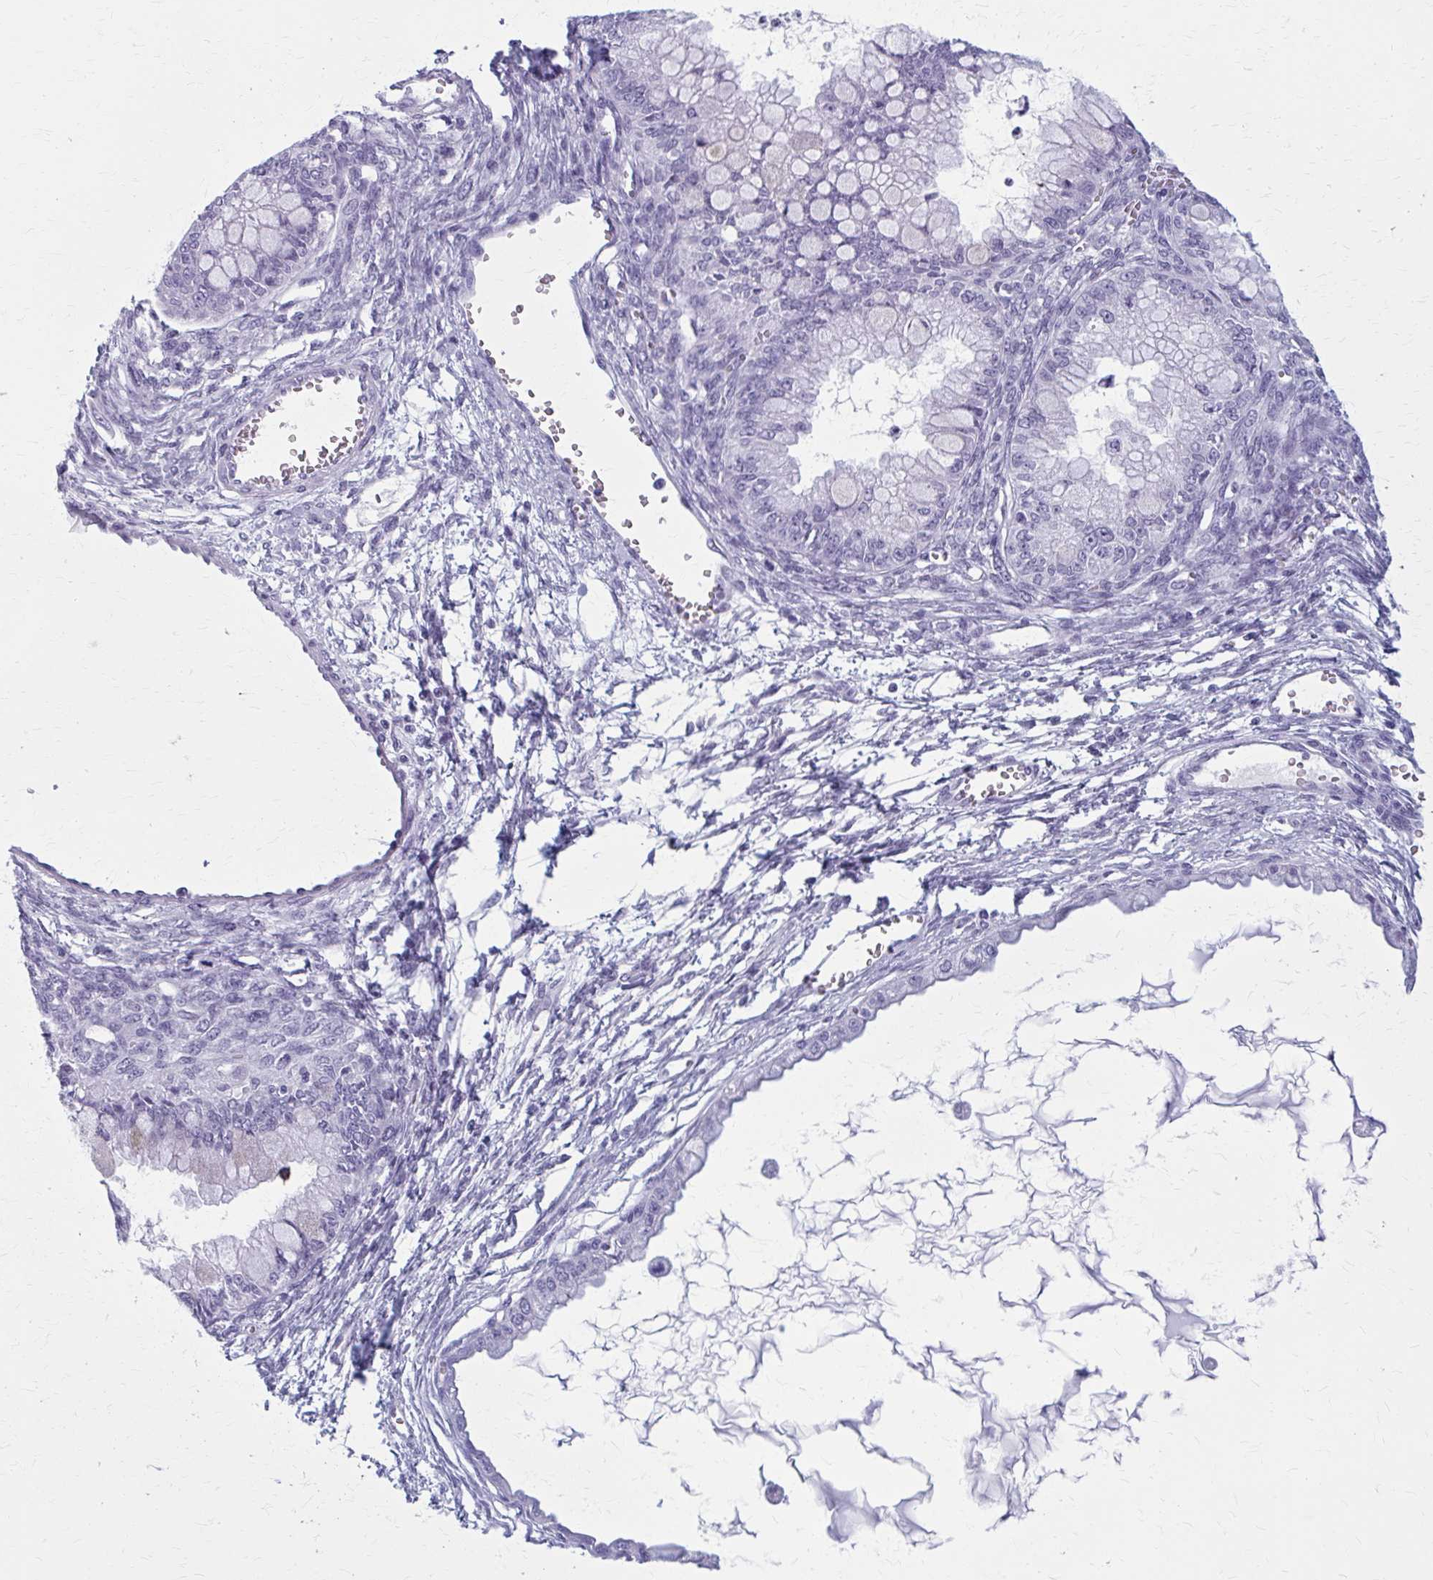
{"staining": {"intensity": "negative", "quantity": "none", "location": "none"}, "tissue": "ovarian cancer", "cell_type": "Tumor cells", "image_type": "cancer", "snomed": [{"axis": "morphology", "description": "Cystadenocarcinoma, mucinous, NOS"}, {"axis": "topography", "description": "Ovary"}], "caption": "The image exhibits no significant staining in tumor cells of ovarian mucinous cystadenocarcinoma. The staining was performed using DAB (3,3'-diaminobenzidine) to visualize the protein expression in brown, while the nuclei were stained in blue with hematoxylin (Magnification: 20x).", "gene": "ZDHHC7", "patient": {"sex": "female", "age": 34}}